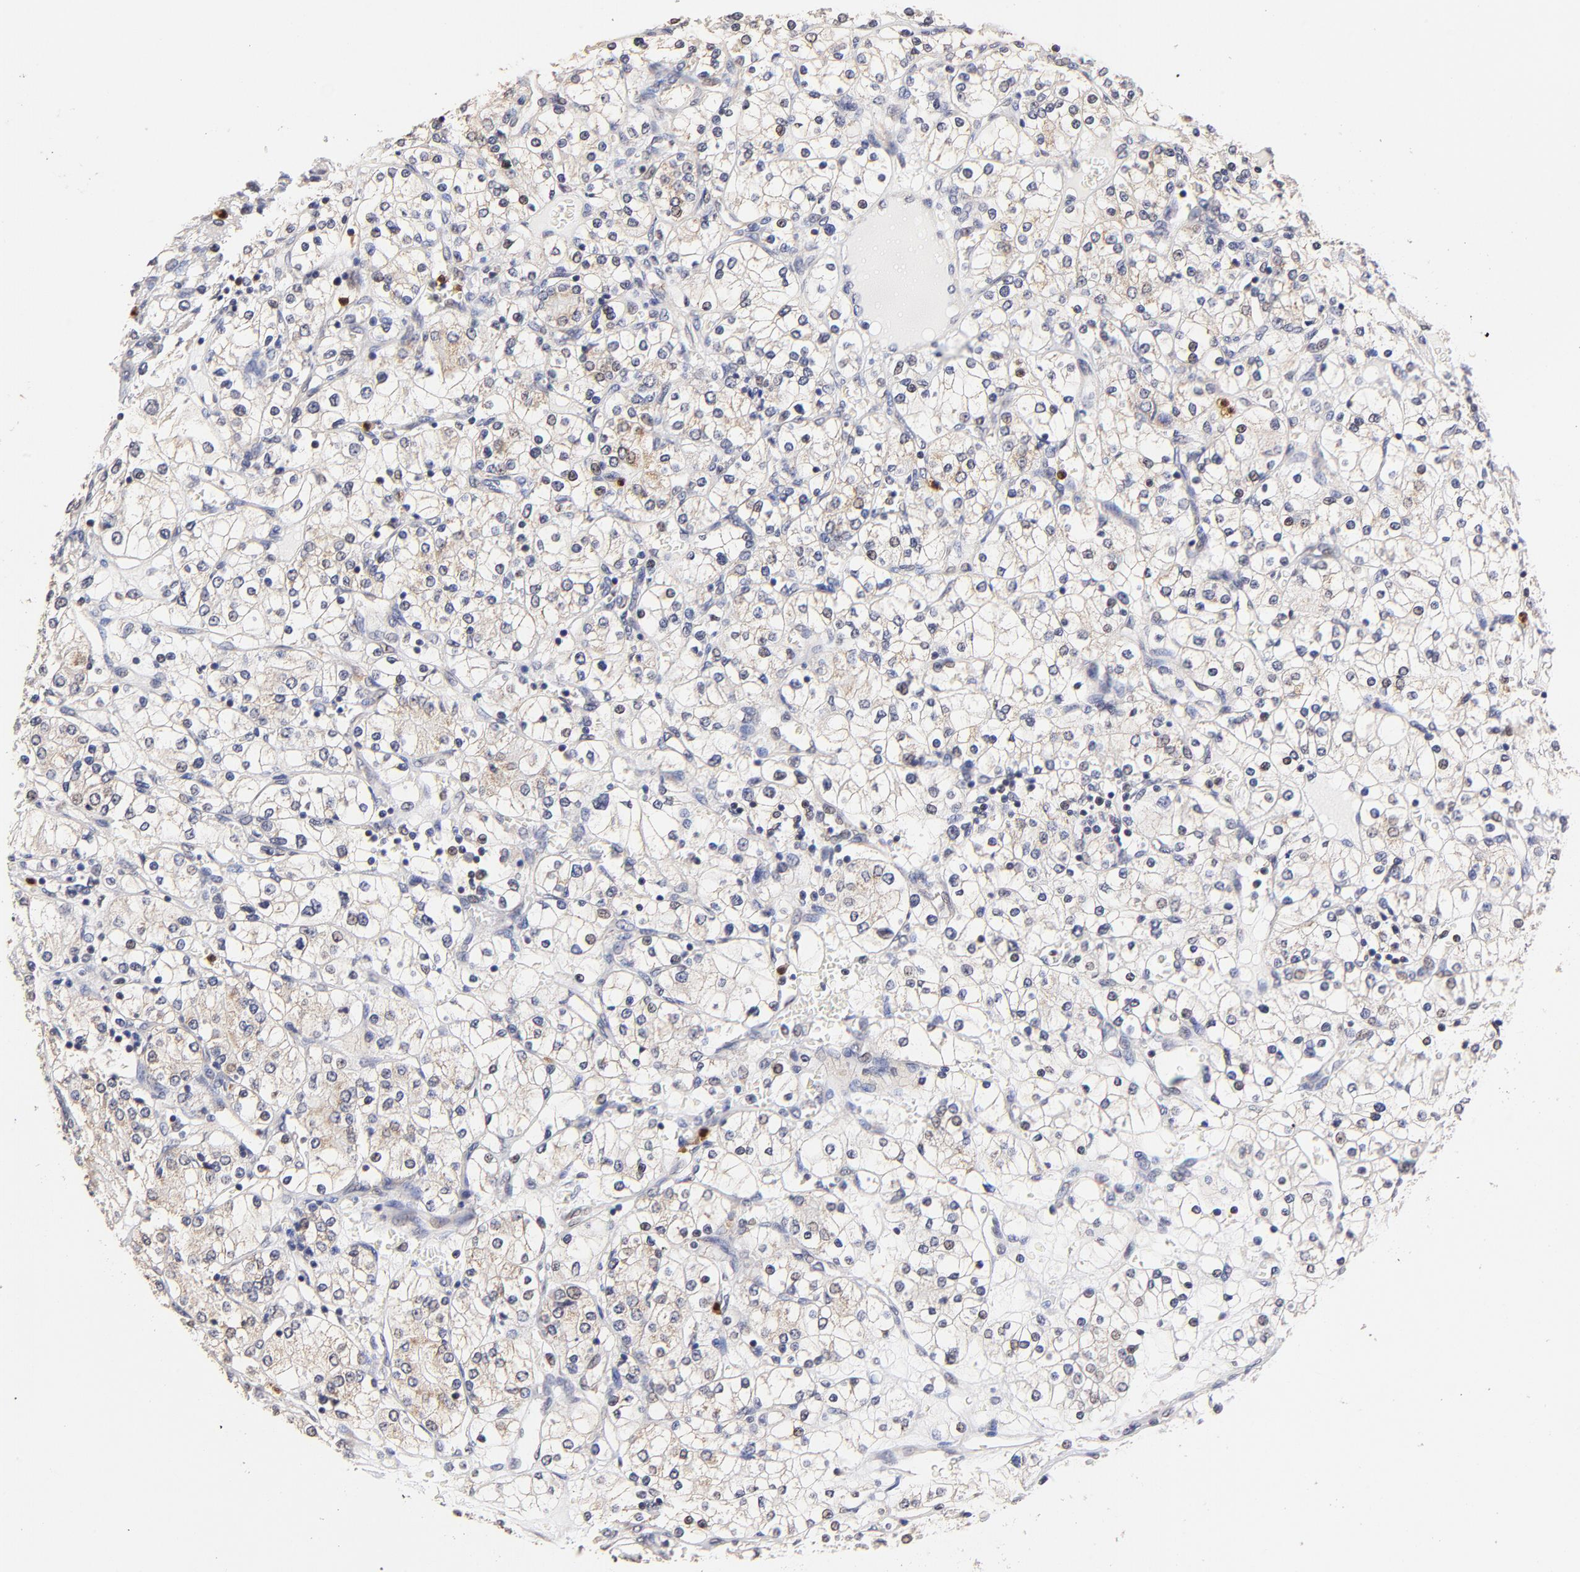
{"staining": {"intensity": "negative", "quantity": "none", "location": "none"}, "tissue": "renal cancer", "cell_type": "Tumor cells", "image_type": "cancer", "snomed": [{"axis": "morphology", "description": "Adenocarcinoma, NOS"}, {"axis": "topography", "description": "Kidney"}], "caption": "There is no significant staining in tumor cells of renal cancer.", "gene": "BBOF1", "patient": {"sex": "female", "age": 62}}